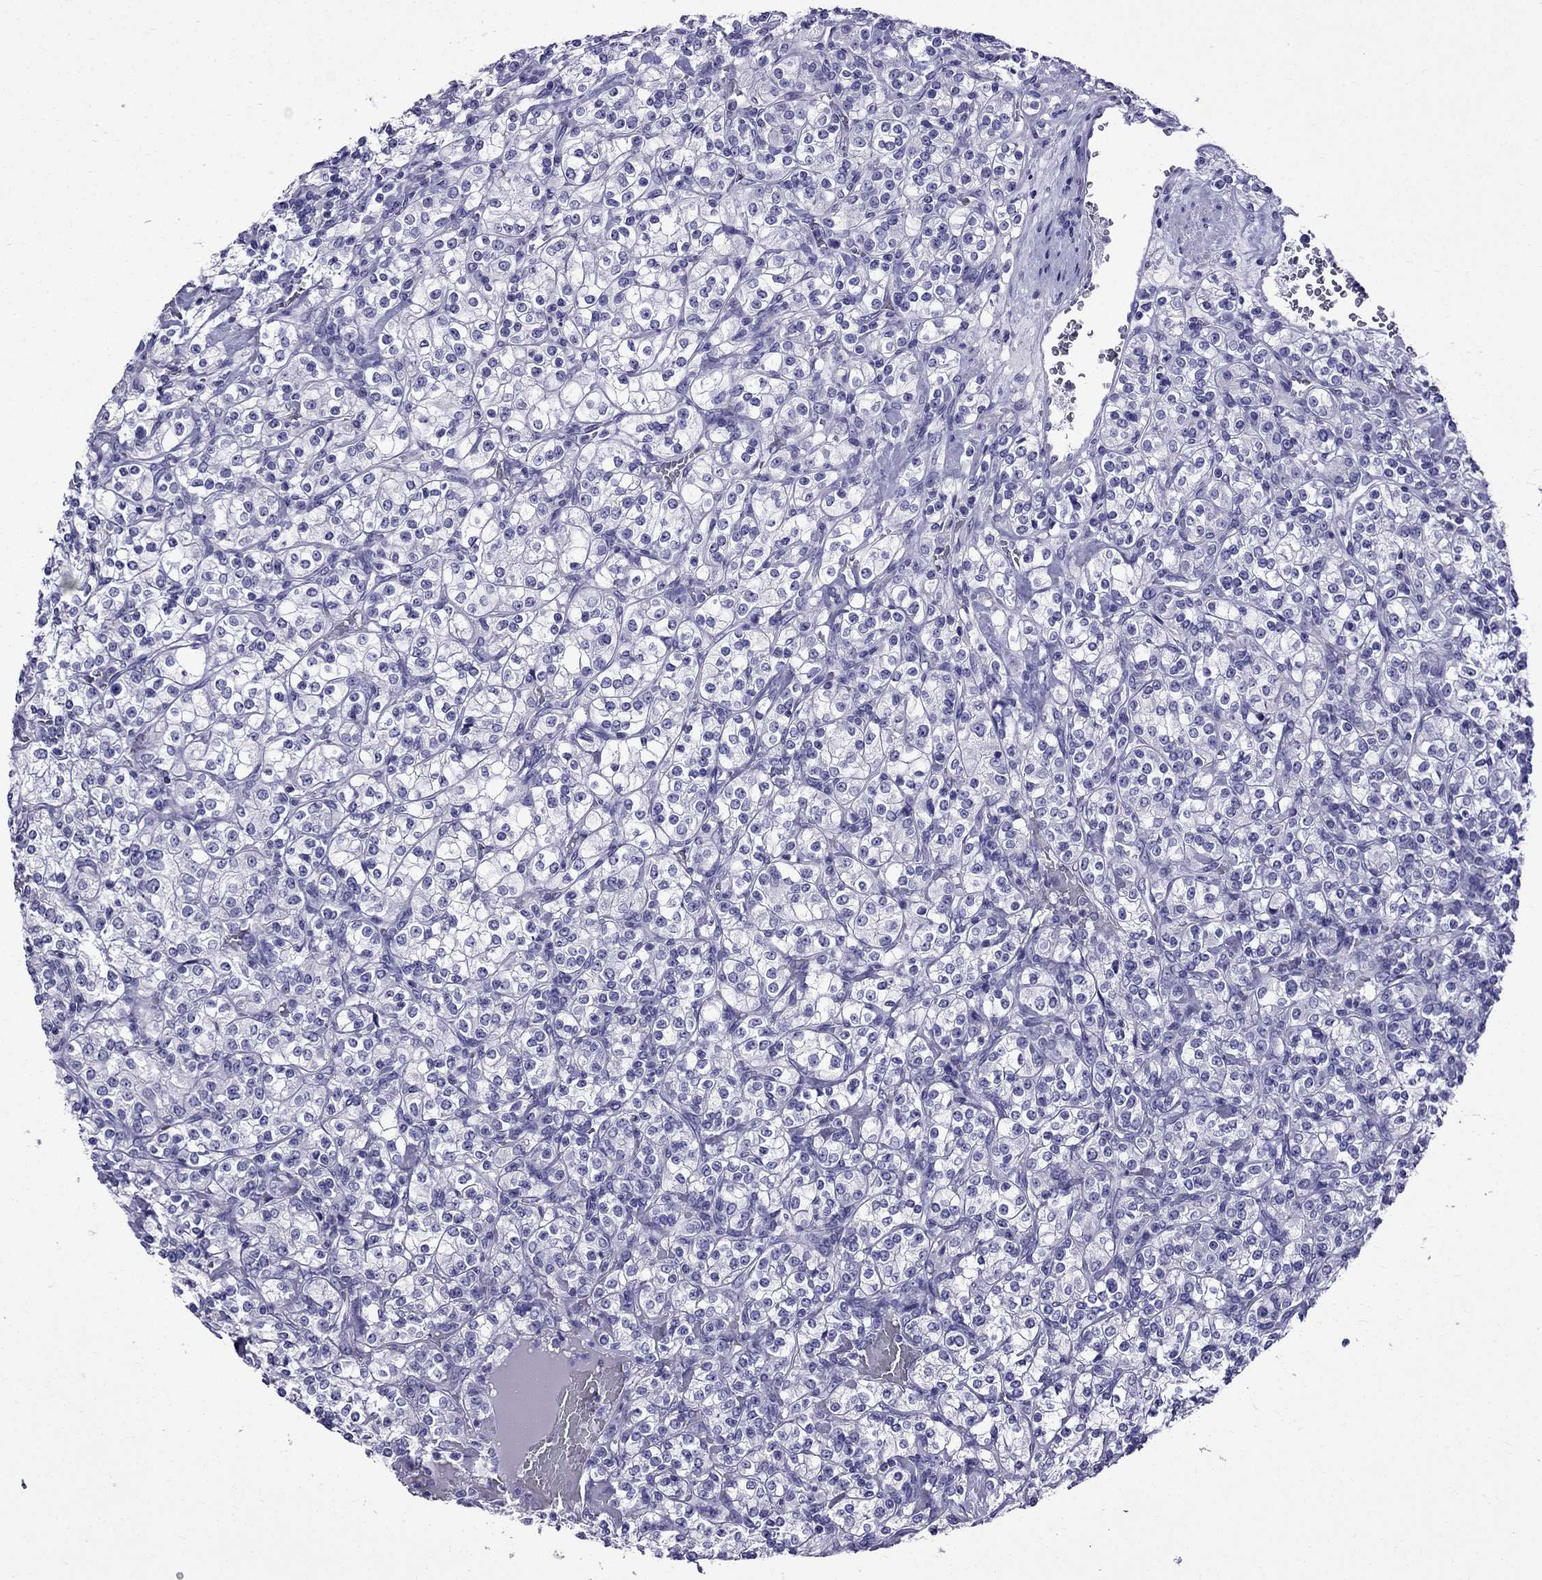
{"staining": {"intensity": "negative", "quantity": "none", "location": "none"}, "tissue": "renal cancer", "cell_type": "Tumor cells", "image_type": "cancer", "snomed": [{"axis": "morphology", "description": "Adenocarcinoma, NOS"}, {"axis": "topography", "description": "Kidney"}], "caption": "Protein analysis of adenocarcinoma (renal) shows no significant staining in tumor cells.", "gene": "ERC2", "patient": {"sex": "male", "age": 77}}